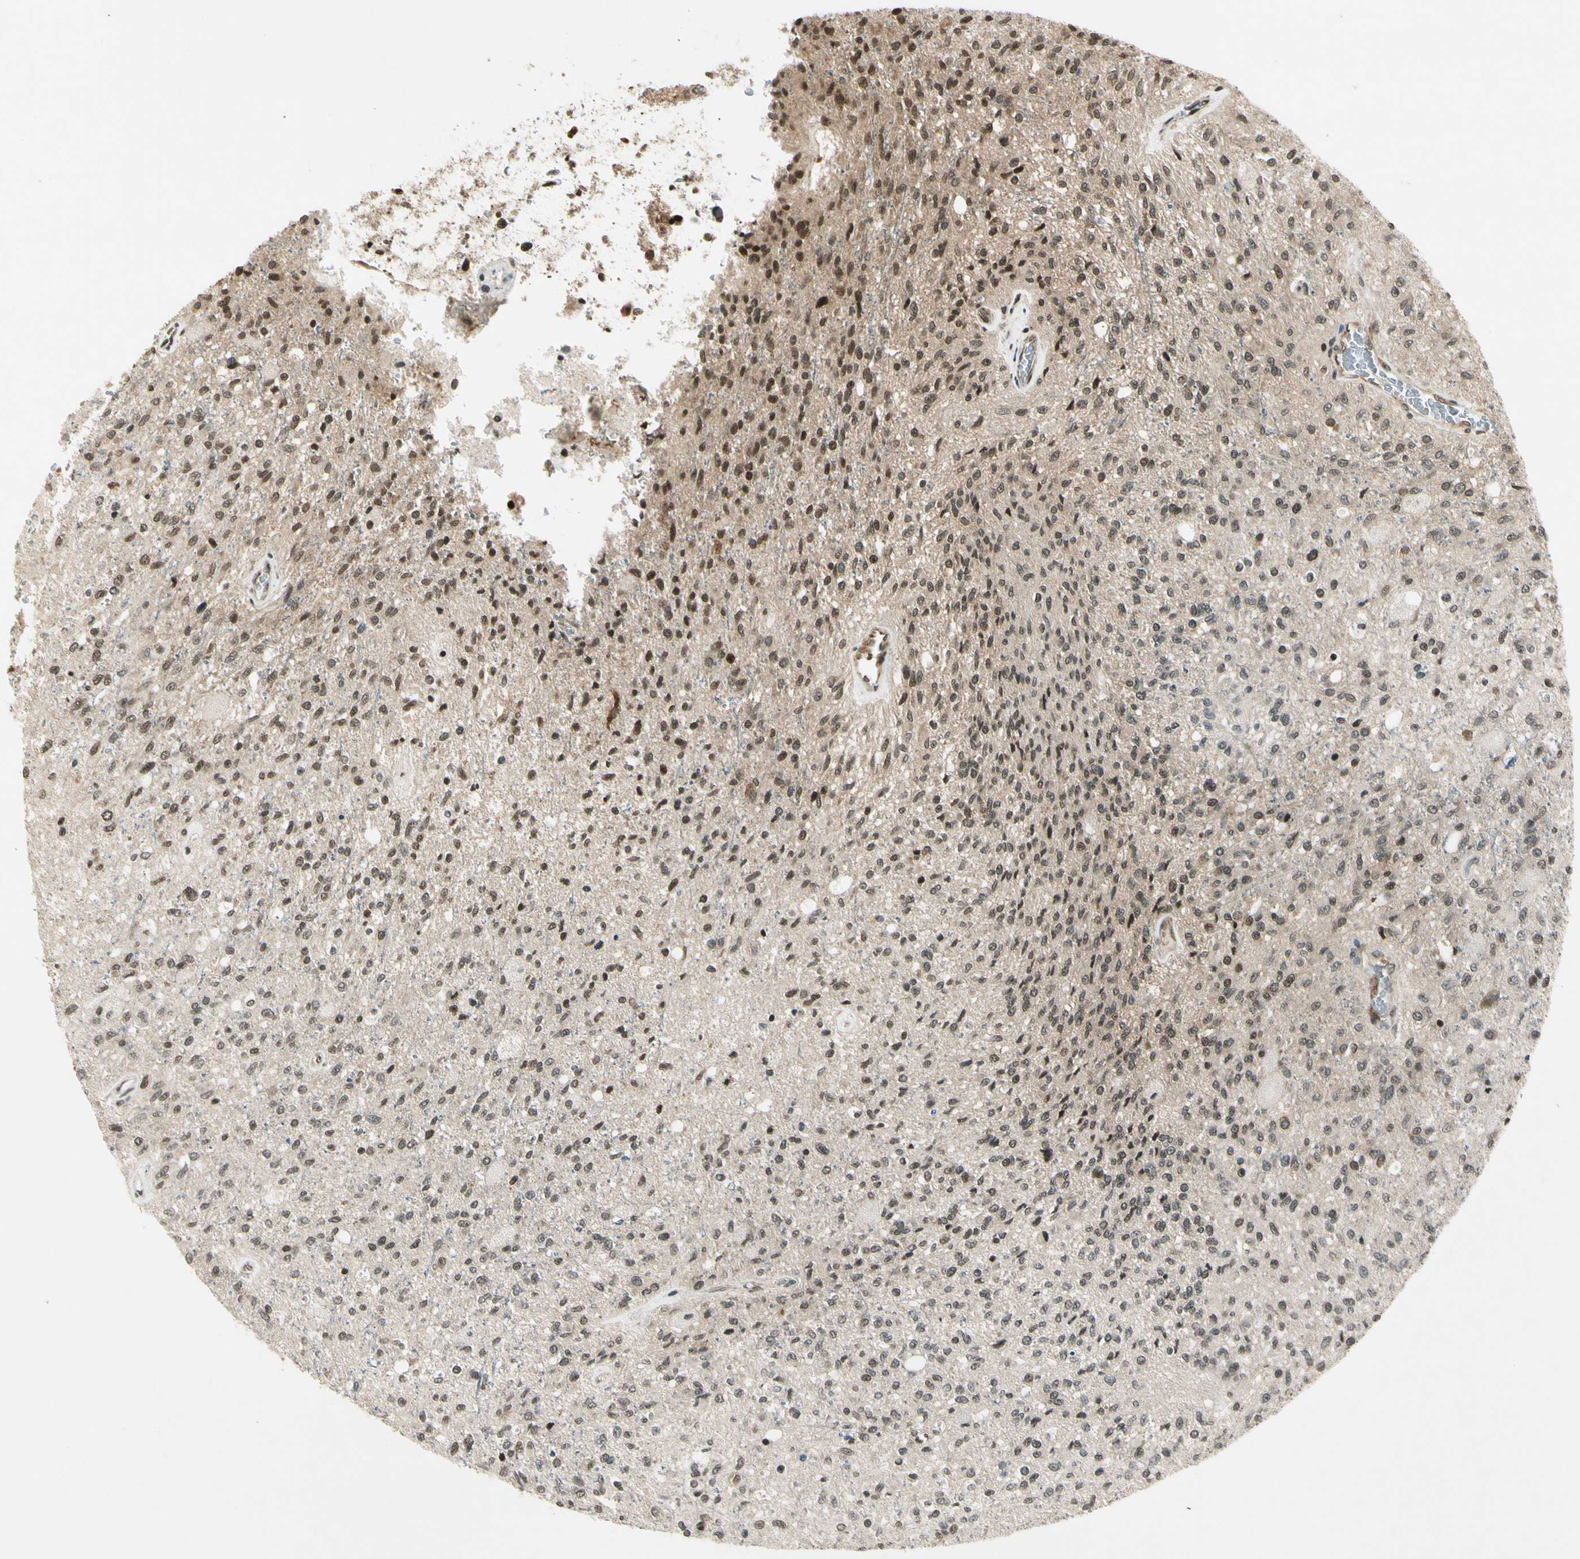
{"staining": {"intensity": "weak", "quantity": "<25%", "location": "cytoplasmic/membranous,nuclear"}, "tissue": "glioma", "cell_type": "Tumor cells", "image_type": "cancer", "snomed": [{"axis": "morphology", "description": "Normal tissue, NOS"}, {"axis": "morphology", "description": "Glioma, malignant, High grade"}, {"axis": "topography", "description": "Cerebral cortex"}], "caption": "An immunohistochemistry (IHC) histopathology image of malignant high-grade glioma is shown. There is no staining in tumor cells of malignant high-grade glioma.", "gene": "SMN2", "patient": {"sex": "male", "age": 77}}